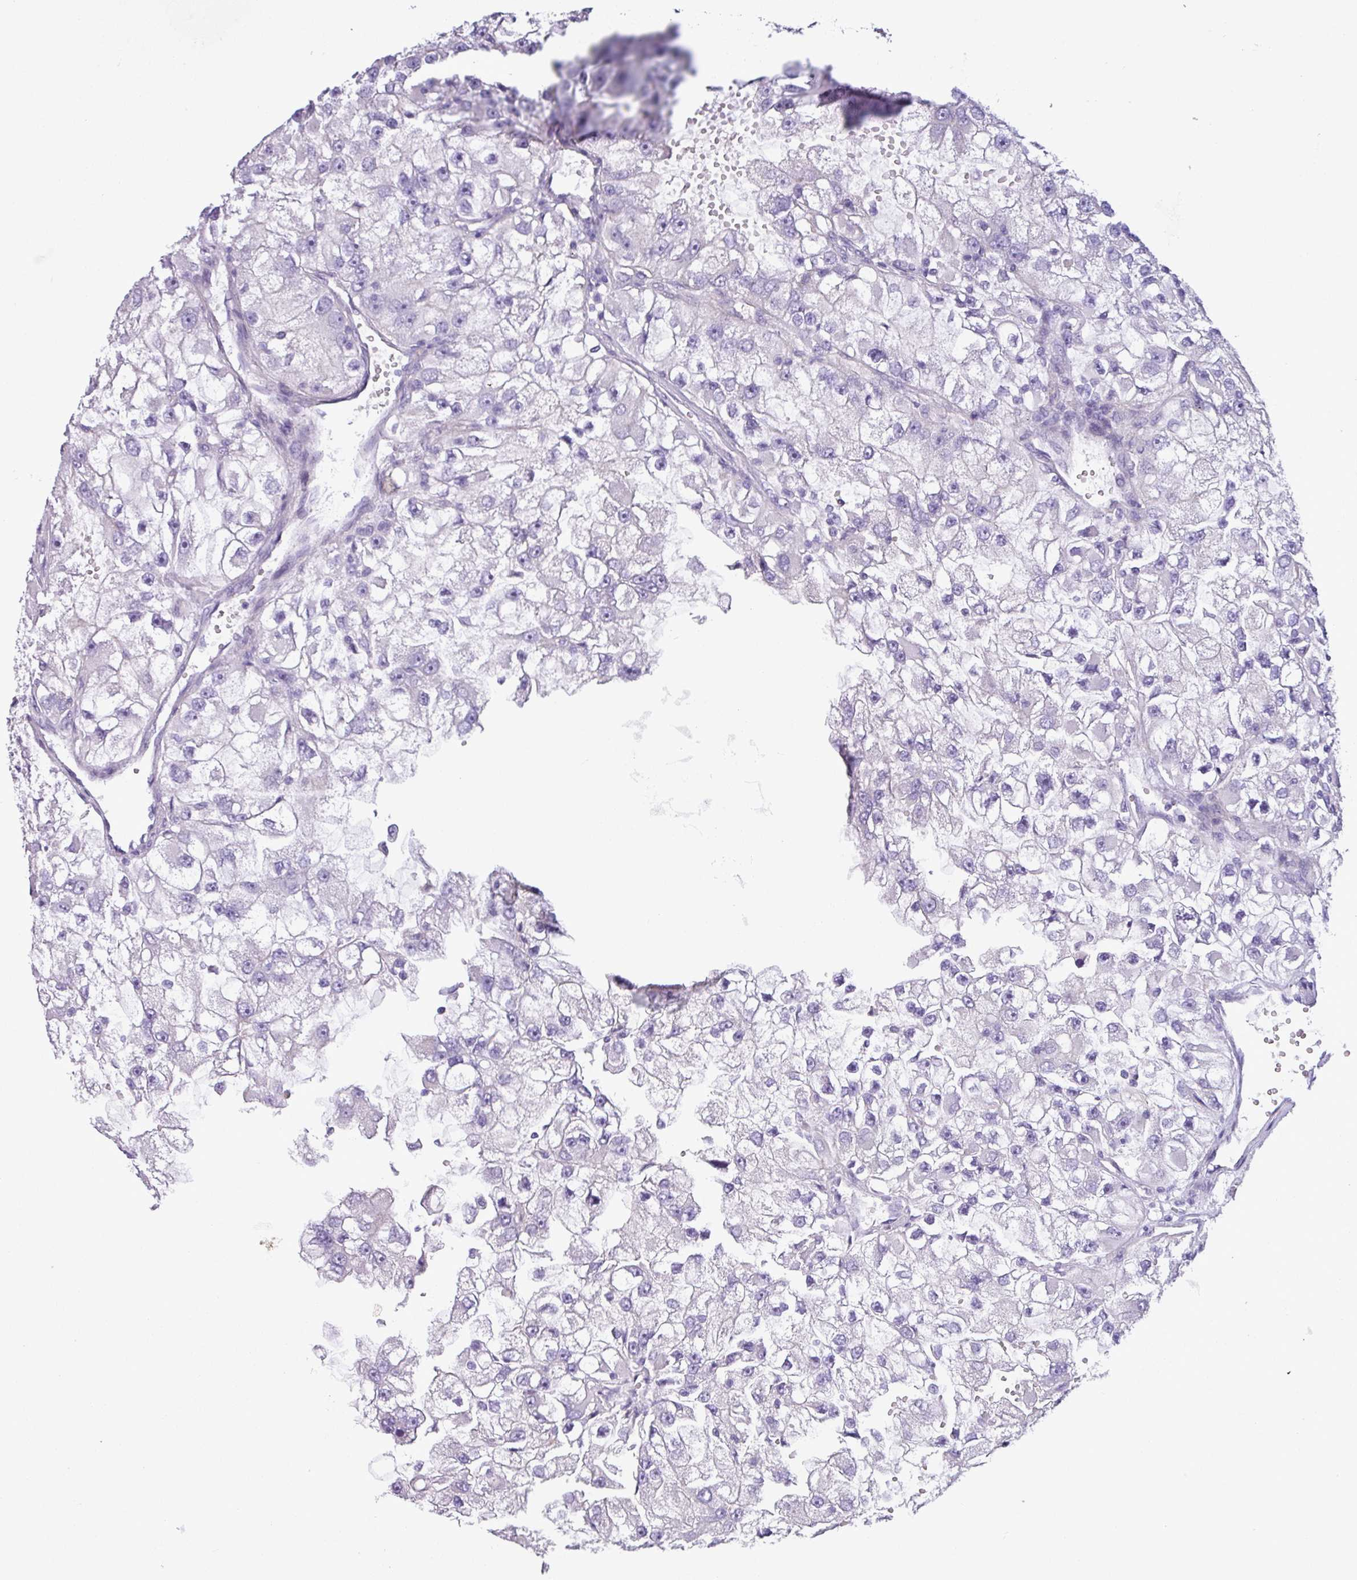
{"staining": {"intensity": "negative", "quantity": "none", "location": "none"}, "tissue": "renal cancer", "cell_type": "Tumor cells", "image_type": "cancer", "snomed": [{"axis": "morphology", "description": "Adenocarcinoma, NOS"}, {"axis": "topography", "description": "Kidney"}], "caption": "Human renal cancer (adenocarcinoma) stained for a protein using immunohistochemistry reveals no positivity in tumor cells.", "gene": "CYSTM1", "patient": {"sex": "male", "age": 63}}